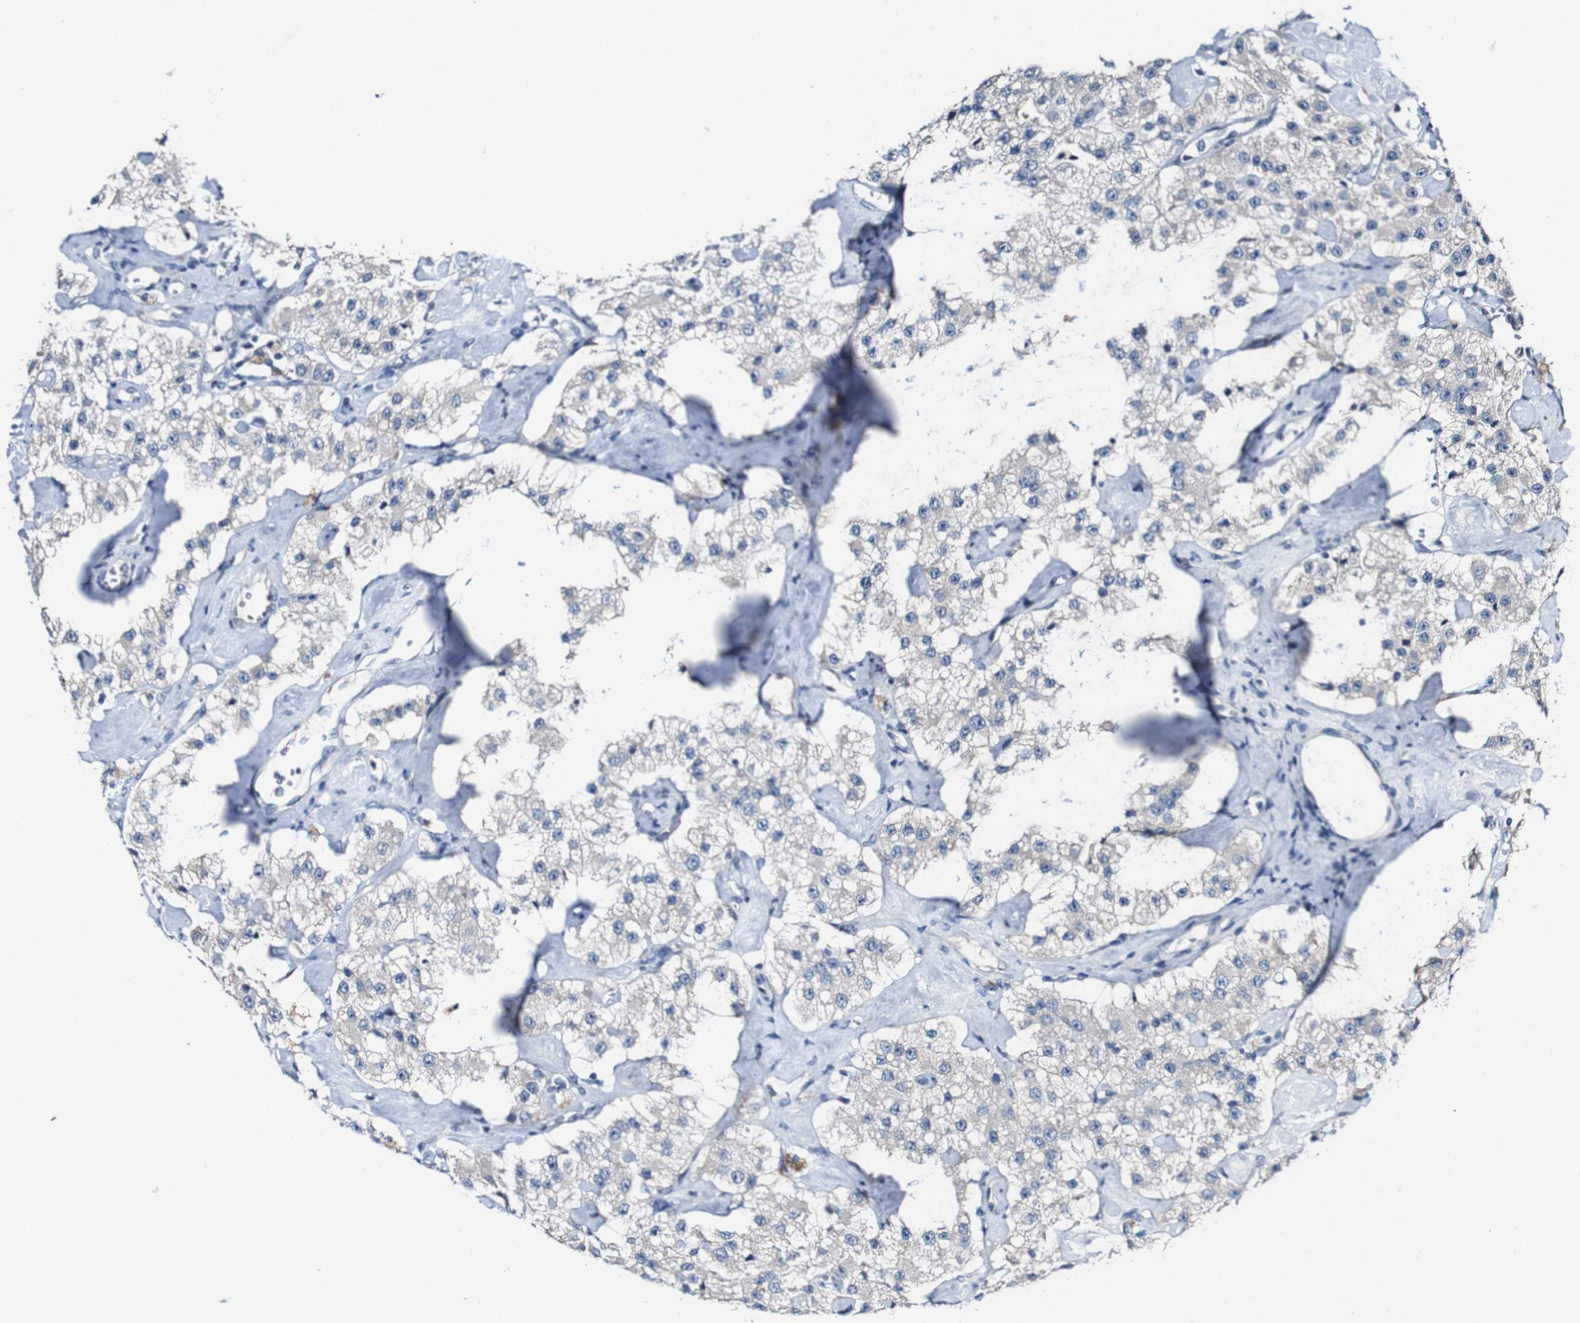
{"staining": {"intensity": "negative", "quantity": "none", "location": "none"}, "tissue": "carcinoid", "cell_type": "Tumor cells", "image_type": "cancer", "snomed": [{"axis": "morphology", "description": "Carcinoid, malignant, NOS"}, {"axis": "topography", "description": "Pancreas"}], "caption": "An immunohistochemistry (IHC) image of carcinoid is shown. There is no staining in tumor cells of carcinoid.", "gene": "GRAMD1A", "patient": {"sex": "male", "age": 41}}